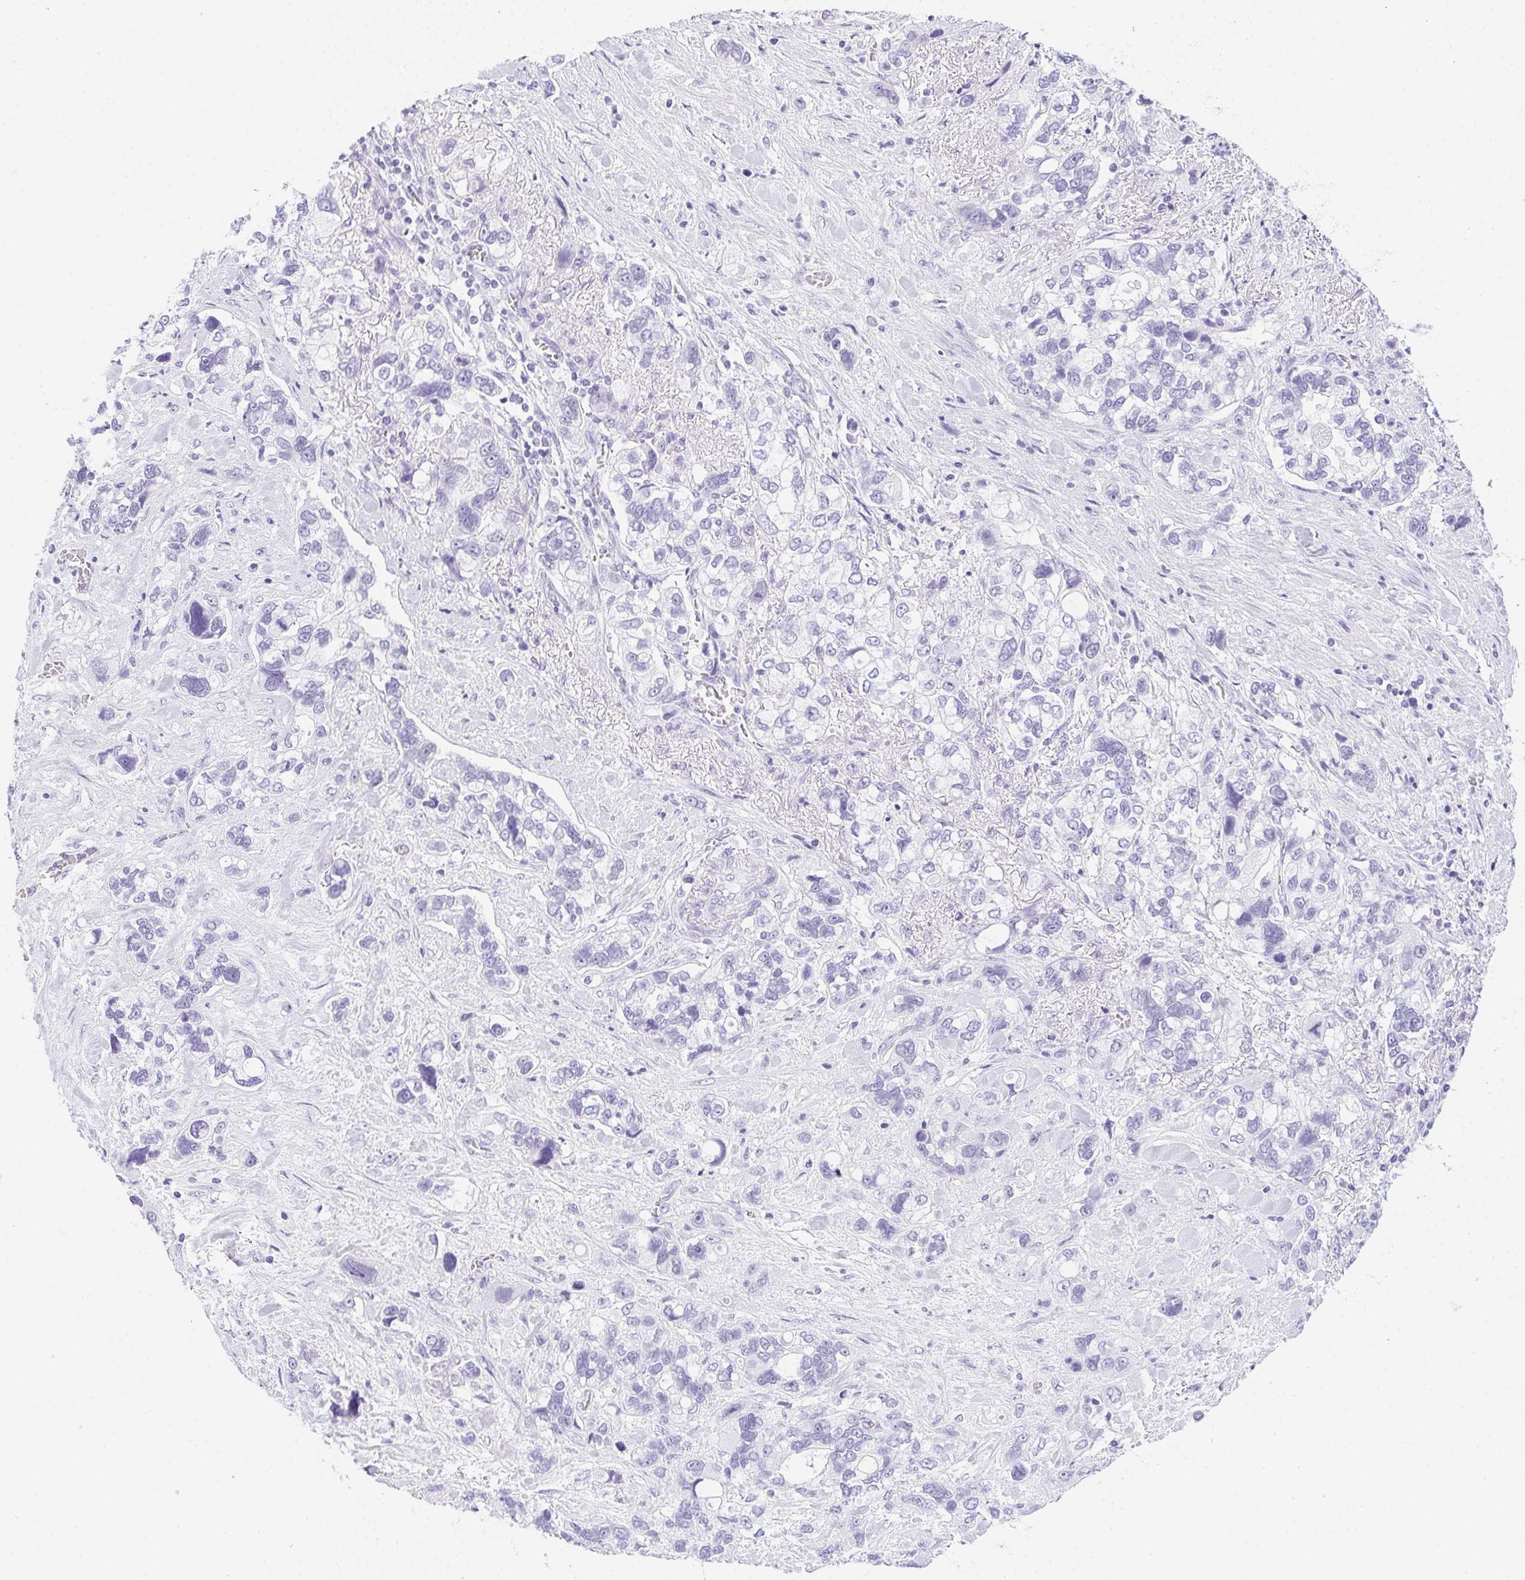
{"staining": {"intensity": "negative", "quantity": "none", "location": "none"}, "tissue": "stomach cancer", "cell_type": "Tumor cells", "image_type": "cancer", "snomed": [{"axis": "morphology", "description": "Adenocarcinoma, NOS"}, {"axis": "topography", "description": "Stomach, upper"}], "caption": "Immunohistochemistry (IHC) micrograph of stomach cancer stained for a protein (brown), which displays no staining in tumor cells.", "gene": "HELLS", "patient": {"sex": "female", "age": 81}}